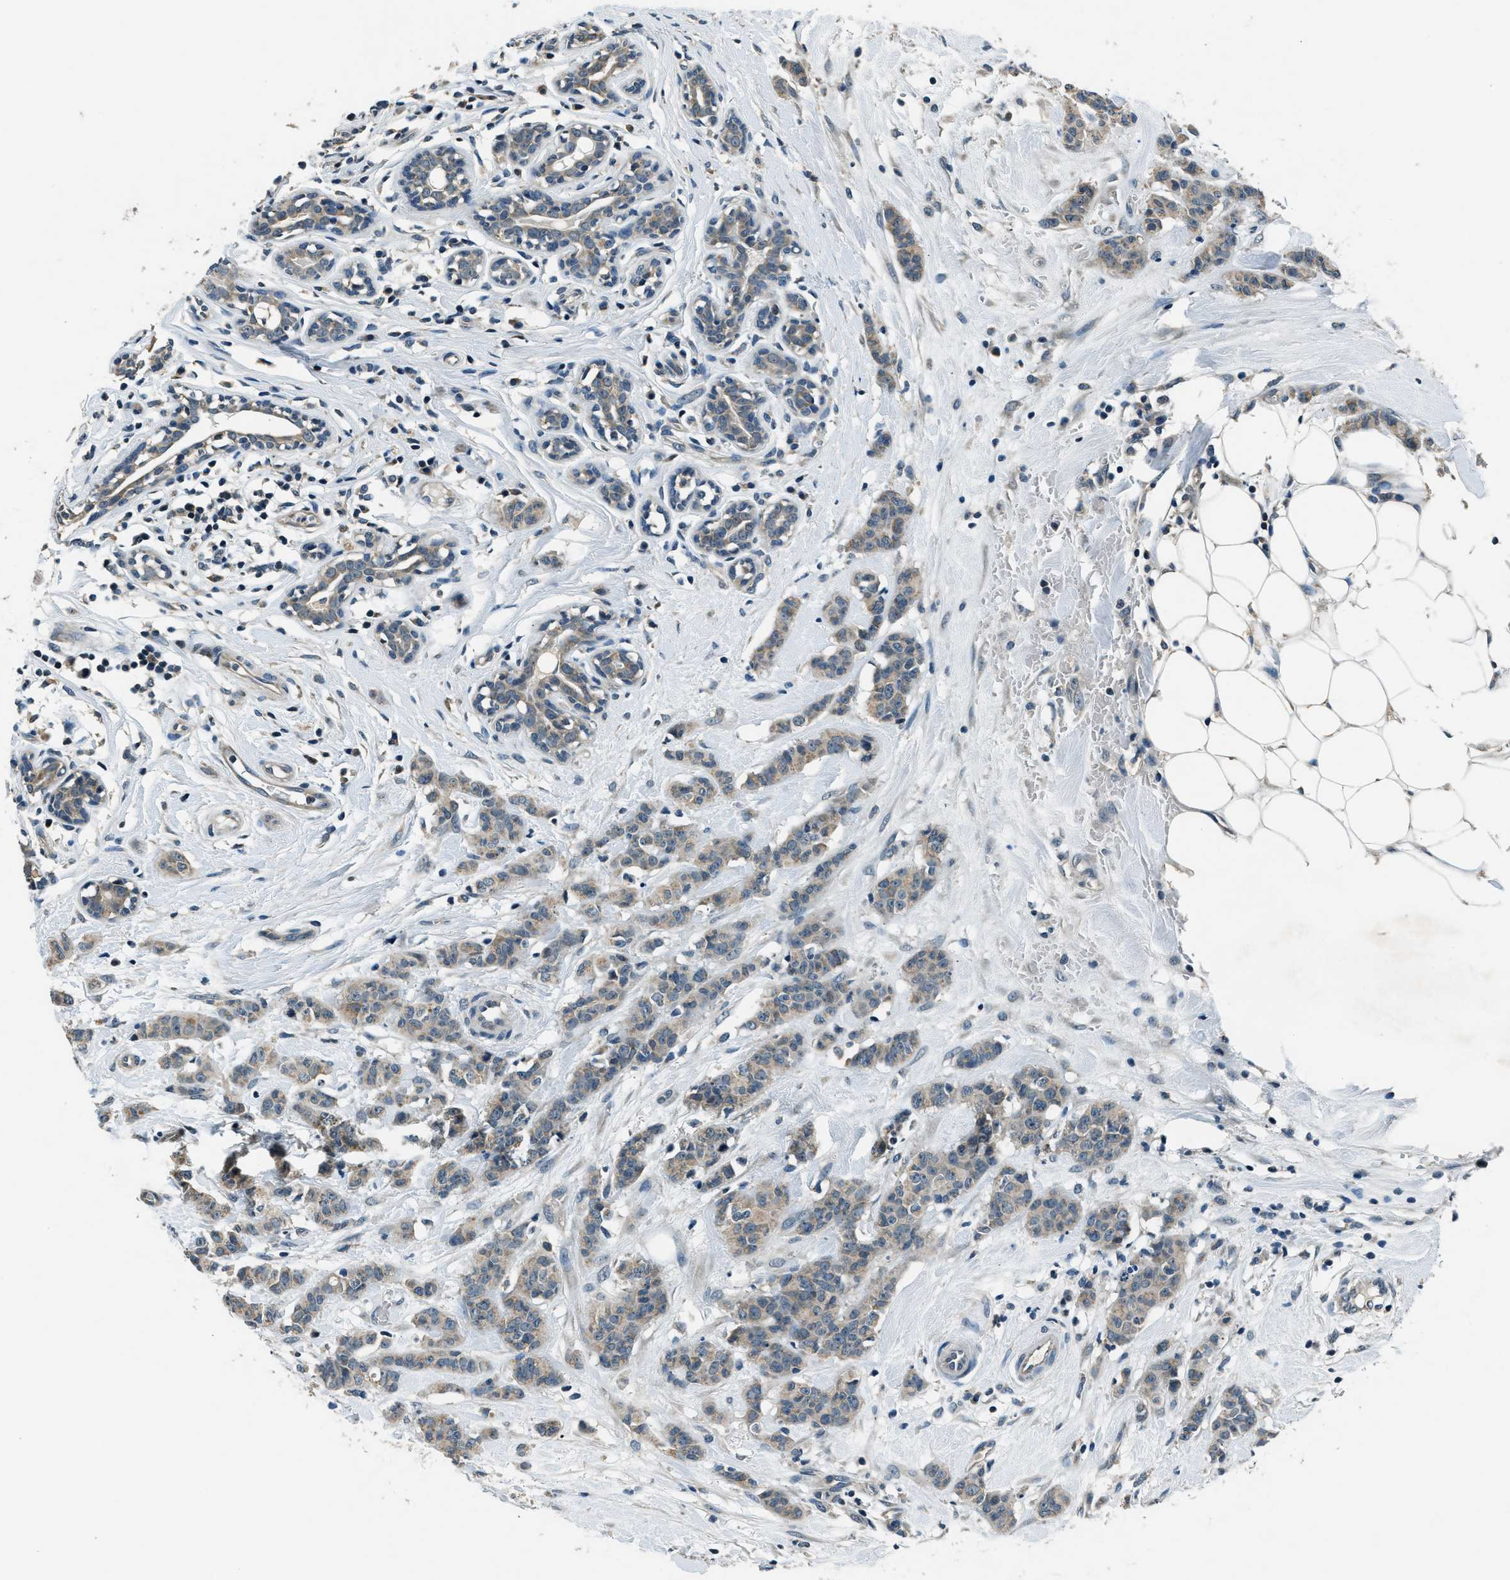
{"staining": {"intensity": "weak", "quantity": ">75%", "location": "cytoplasmic/membranous"}, "tissue": "breast cancer", "cell_type": "Tumor cells", "image_type": "cancer", "snomed": [{"axis": "morphology", "description": "Normal tissue, NOS"}, {"axis": "morphology", "description": "Duct carcinoma"}, {"axis": "topography", "description": "Breast"}], "caption": "Protein expression analysis of human invasive ductal carcinoma (breast) reveals weak cytoplasmic/membranous expression in about >75% of tumor cells.", "gene": "NME8", "patient": {"sex": "female", "age": 40}}